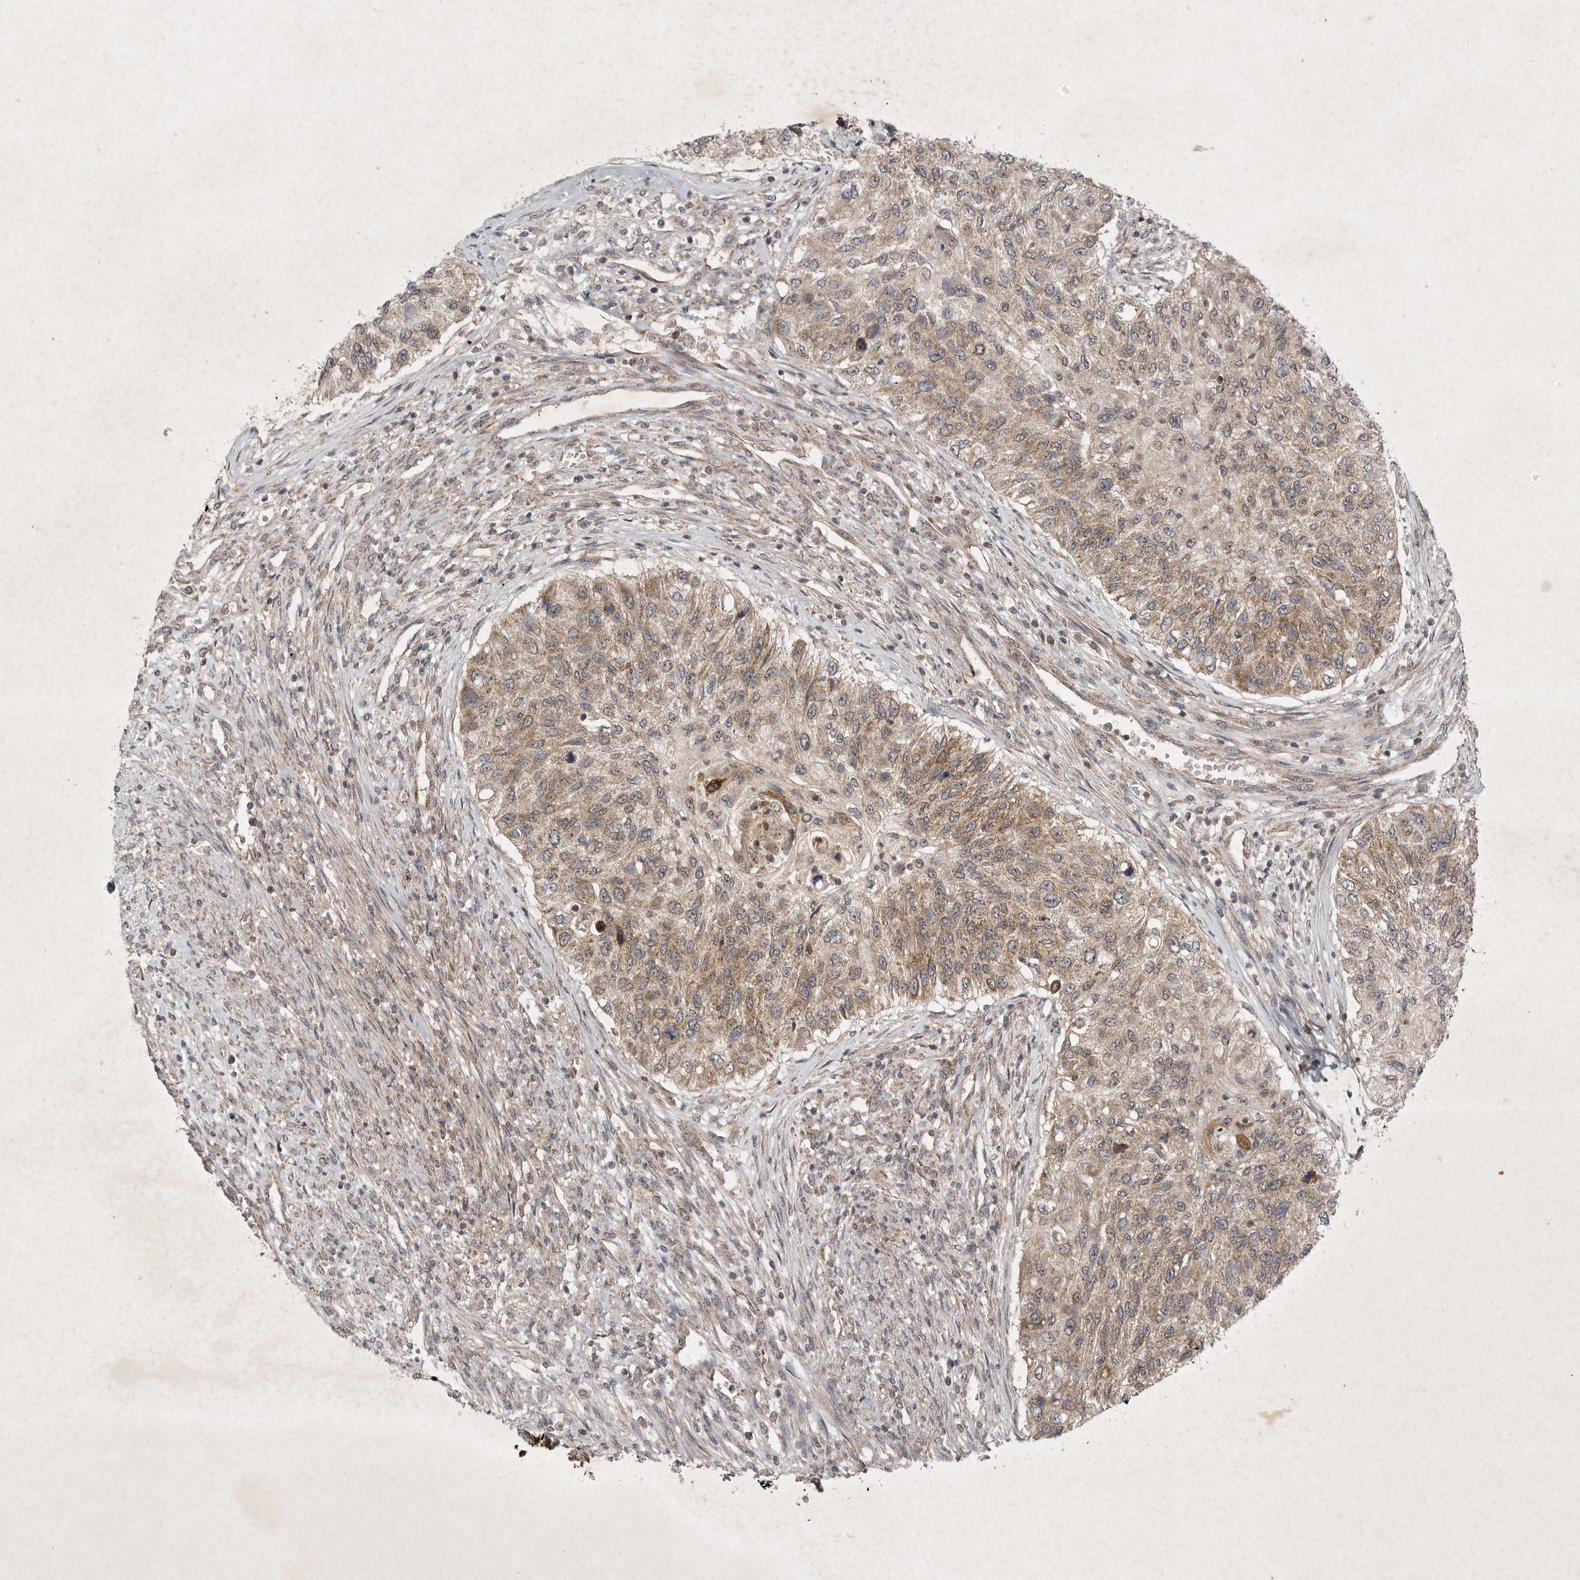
{"staining": {"intensity": "moderate", "quantity": ">75%", "location": "cytoplasmic/membranous"}, "tissue": "urothelial cancer", "cell_type": "Tumor cells", "image_type": "cancer", "snomed": [{"axis": "morphology", "description": "Urothelial carcinoma, High grade"}, {"axis": "topography", "description": "Urinary bladder"}], "caption": "The histopathology image displays staining of high-grade urothelial carcinoma, revealing moderate cytoplasmic/membranous protein expression (brown color) within tumor cells.", "gene": "DDR1", "patient": {"sex": "female", "age": 60}}